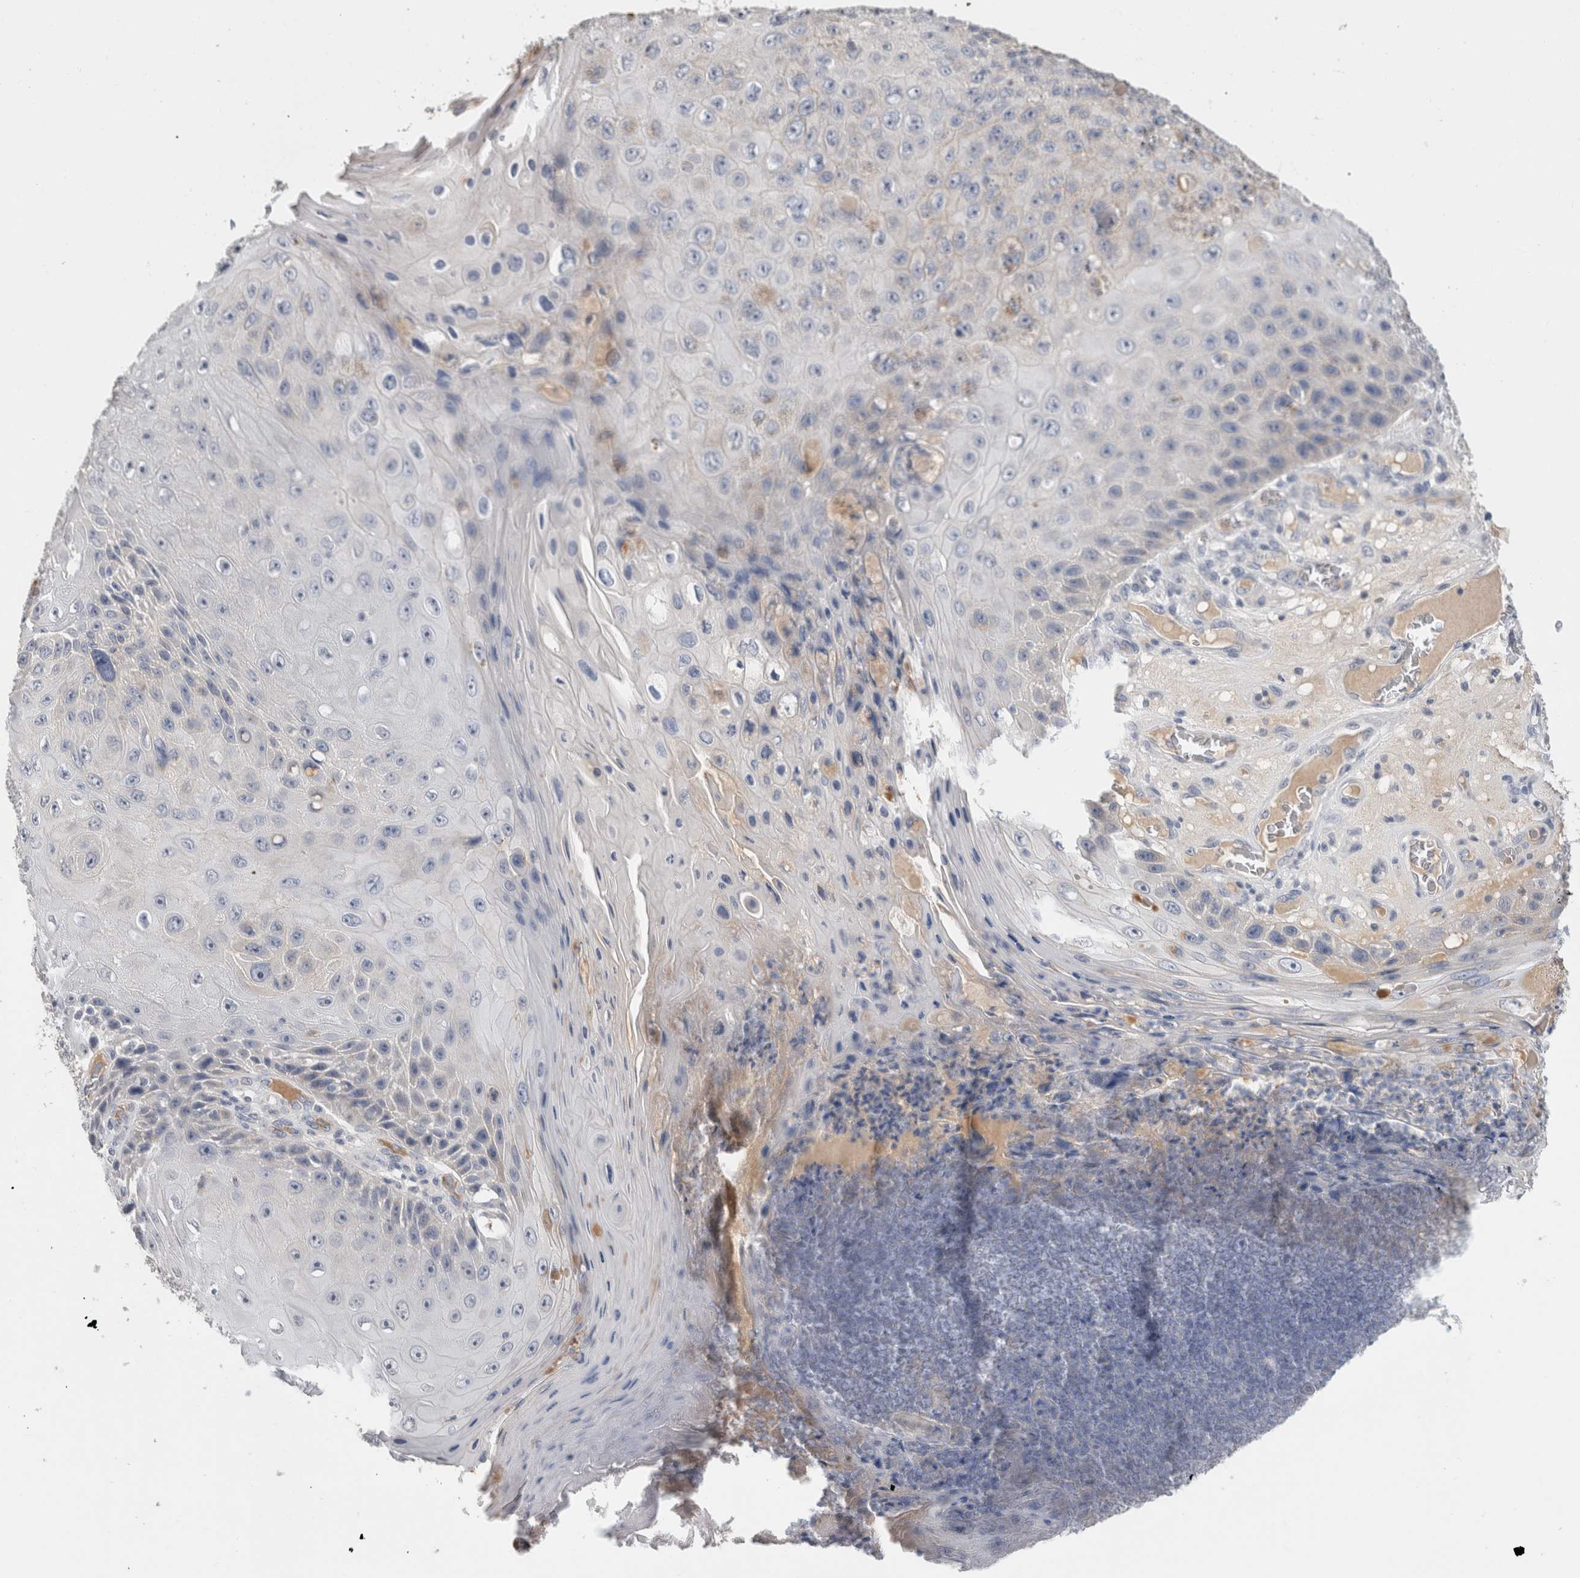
{"staining": {"intensity": "negative", "quantity": "none", "location": "none"}, "tissue": "skin cancer", "cell_type": "Tumor cells", "image_type": "cancer", "snomed": [{"axis": "morphology", "description": "Squamous cell carcinoma, NOS"}, {"axis": "topography", "description": "Skin"}], "caption": "Tumor cells show no significant protein expression in squamous cell carcinoma (skin).", "gene": "SCGB1A1", "patient": {"sex": "female", "age": 88}}